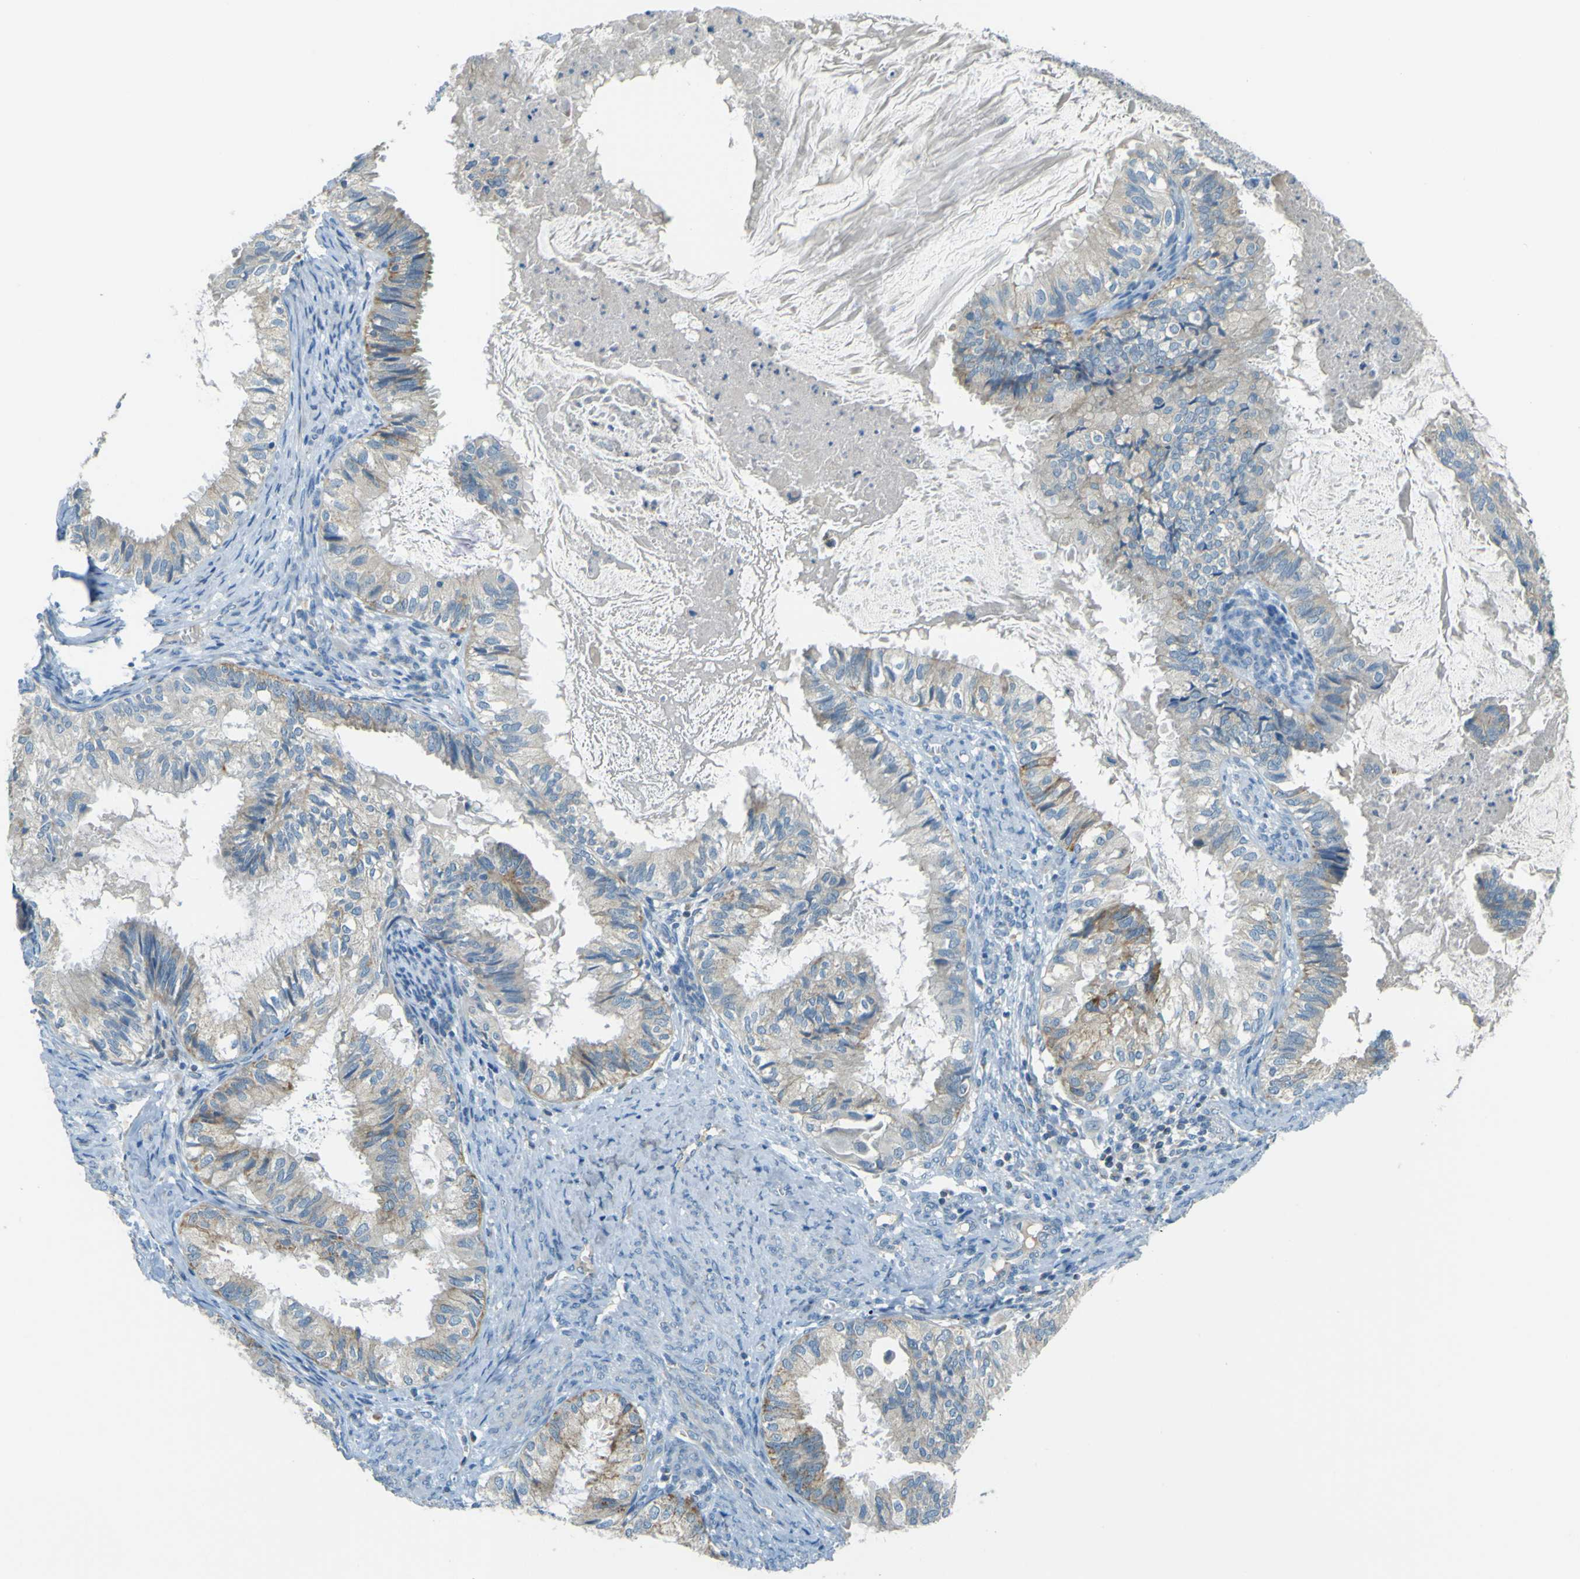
{"staining": {"intensity": "negative", "quantity": "none", "location": "none"}, "tissue": "cervical cancer", "cell_type": "Tumor cells", "image_type": "cancer", "snomed": [{"axis": "morphology", "description": "Normal tissue, NOS"}, {"axis": "morphology", "description": "Adenocarcinoma, NOS"}, {"axis": "topography", "description": "Cervix"}, {"axis": "topography", "description": "Endometrium"}], "caption": "This is an immunohistochemistry micrograph of cervical cancer (adenocarcinoma). There is no staining in tumor cells.", "gene": "FKTN", "patient": {"sex": "female", "age": 86}}